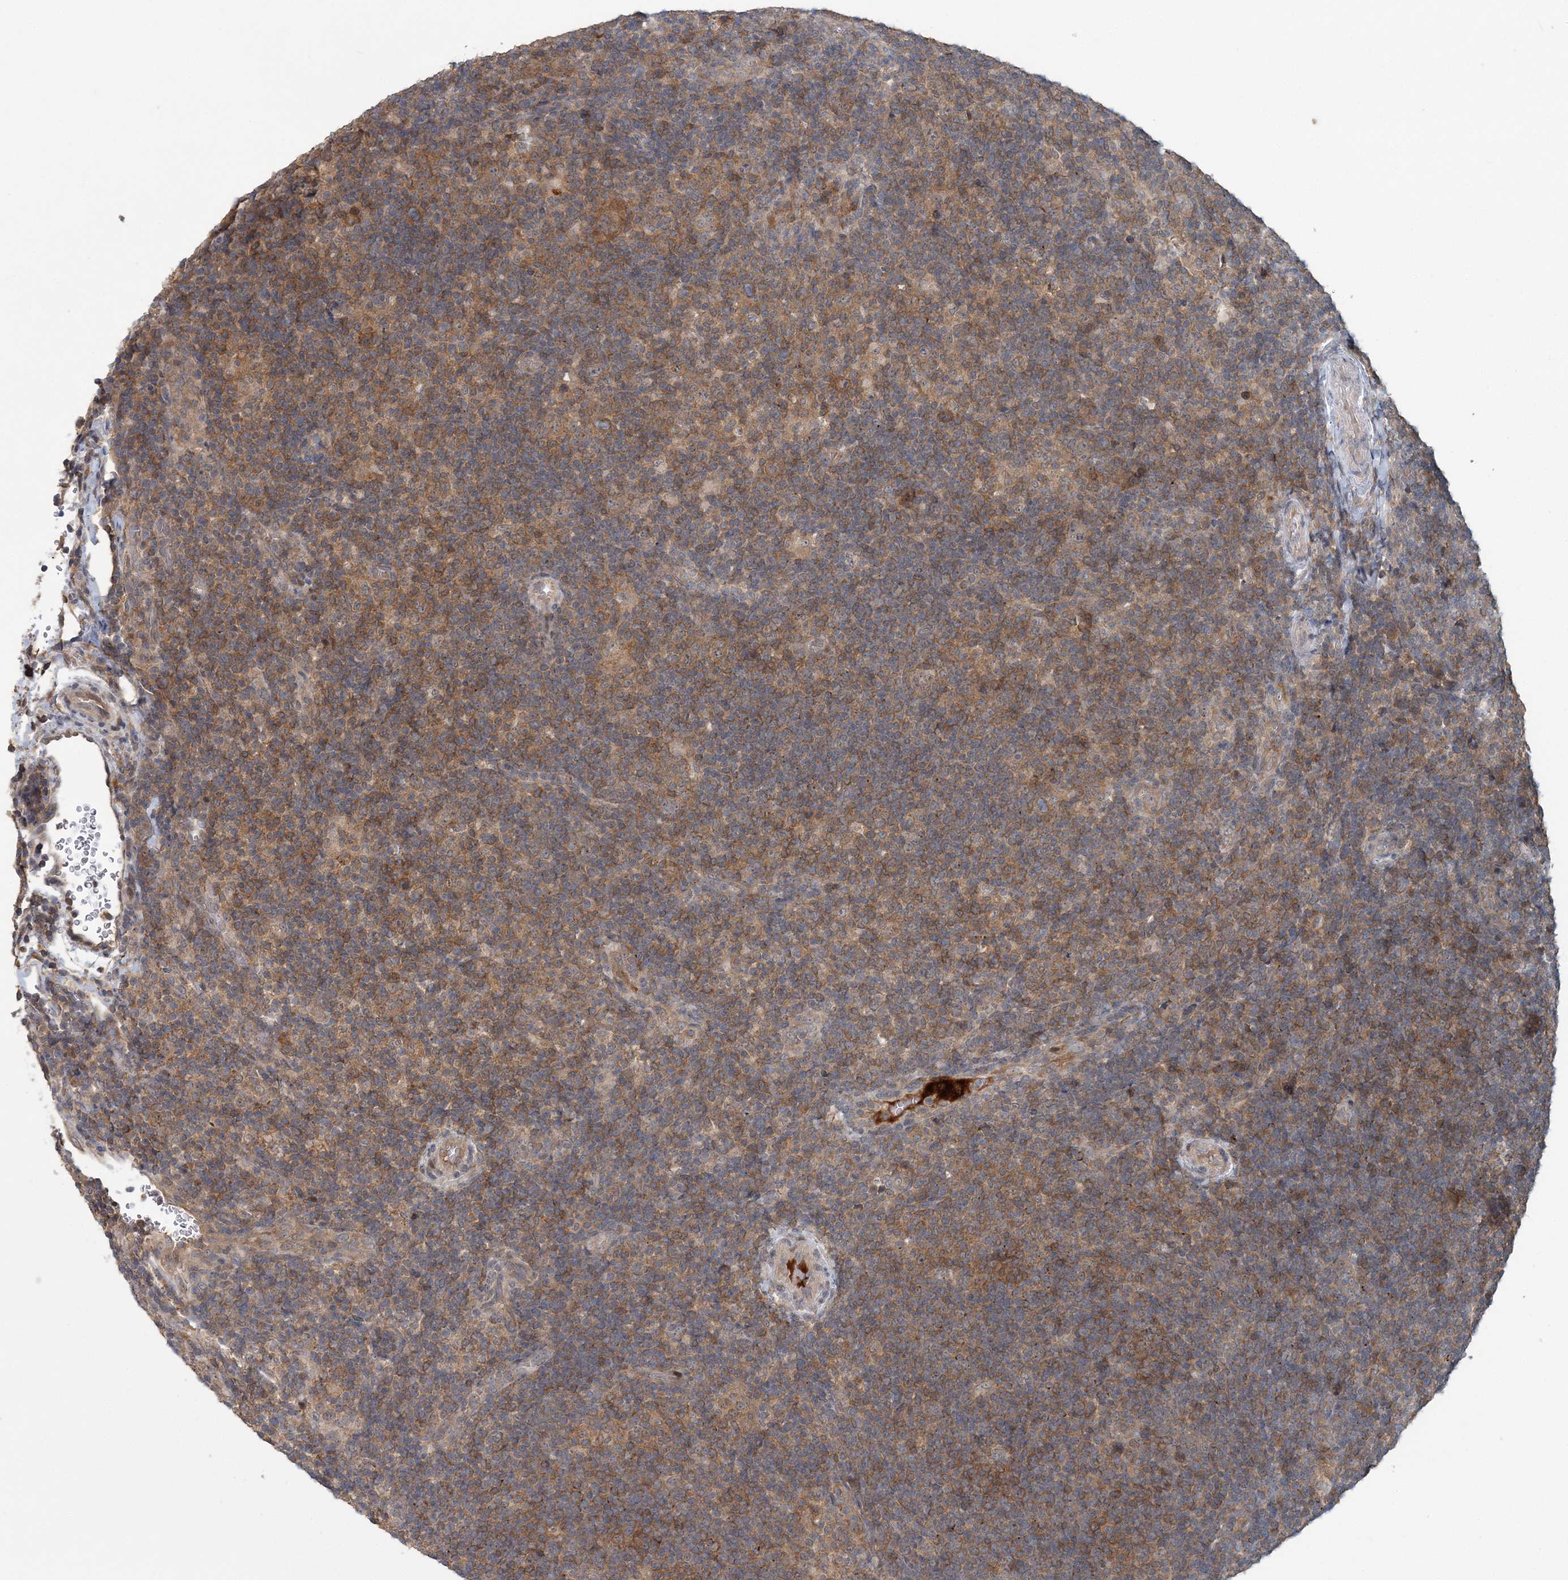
{"staining": {"intensity": "moderate", "quantity": ">75%", "location": "cytoplasmic/membranous"}, "tissue": "lymphoma", "cell_type": "Tumor cells", "image_type": "cancer", "snomed": [{"axis": "morphology", "description": "Hodgkin's disease, NOS"}, {"axis": "topography", "description": "Lymph node"}], "caption": "A high-resolution micrograph shows immunohistochemistry staining of Hodgkin's disease, which shows moderate cytoplasmic/membranous staining in about >75% of tumor cells.", "gene": "RNF25", "patient": {"sex": "female", "age": 57}}